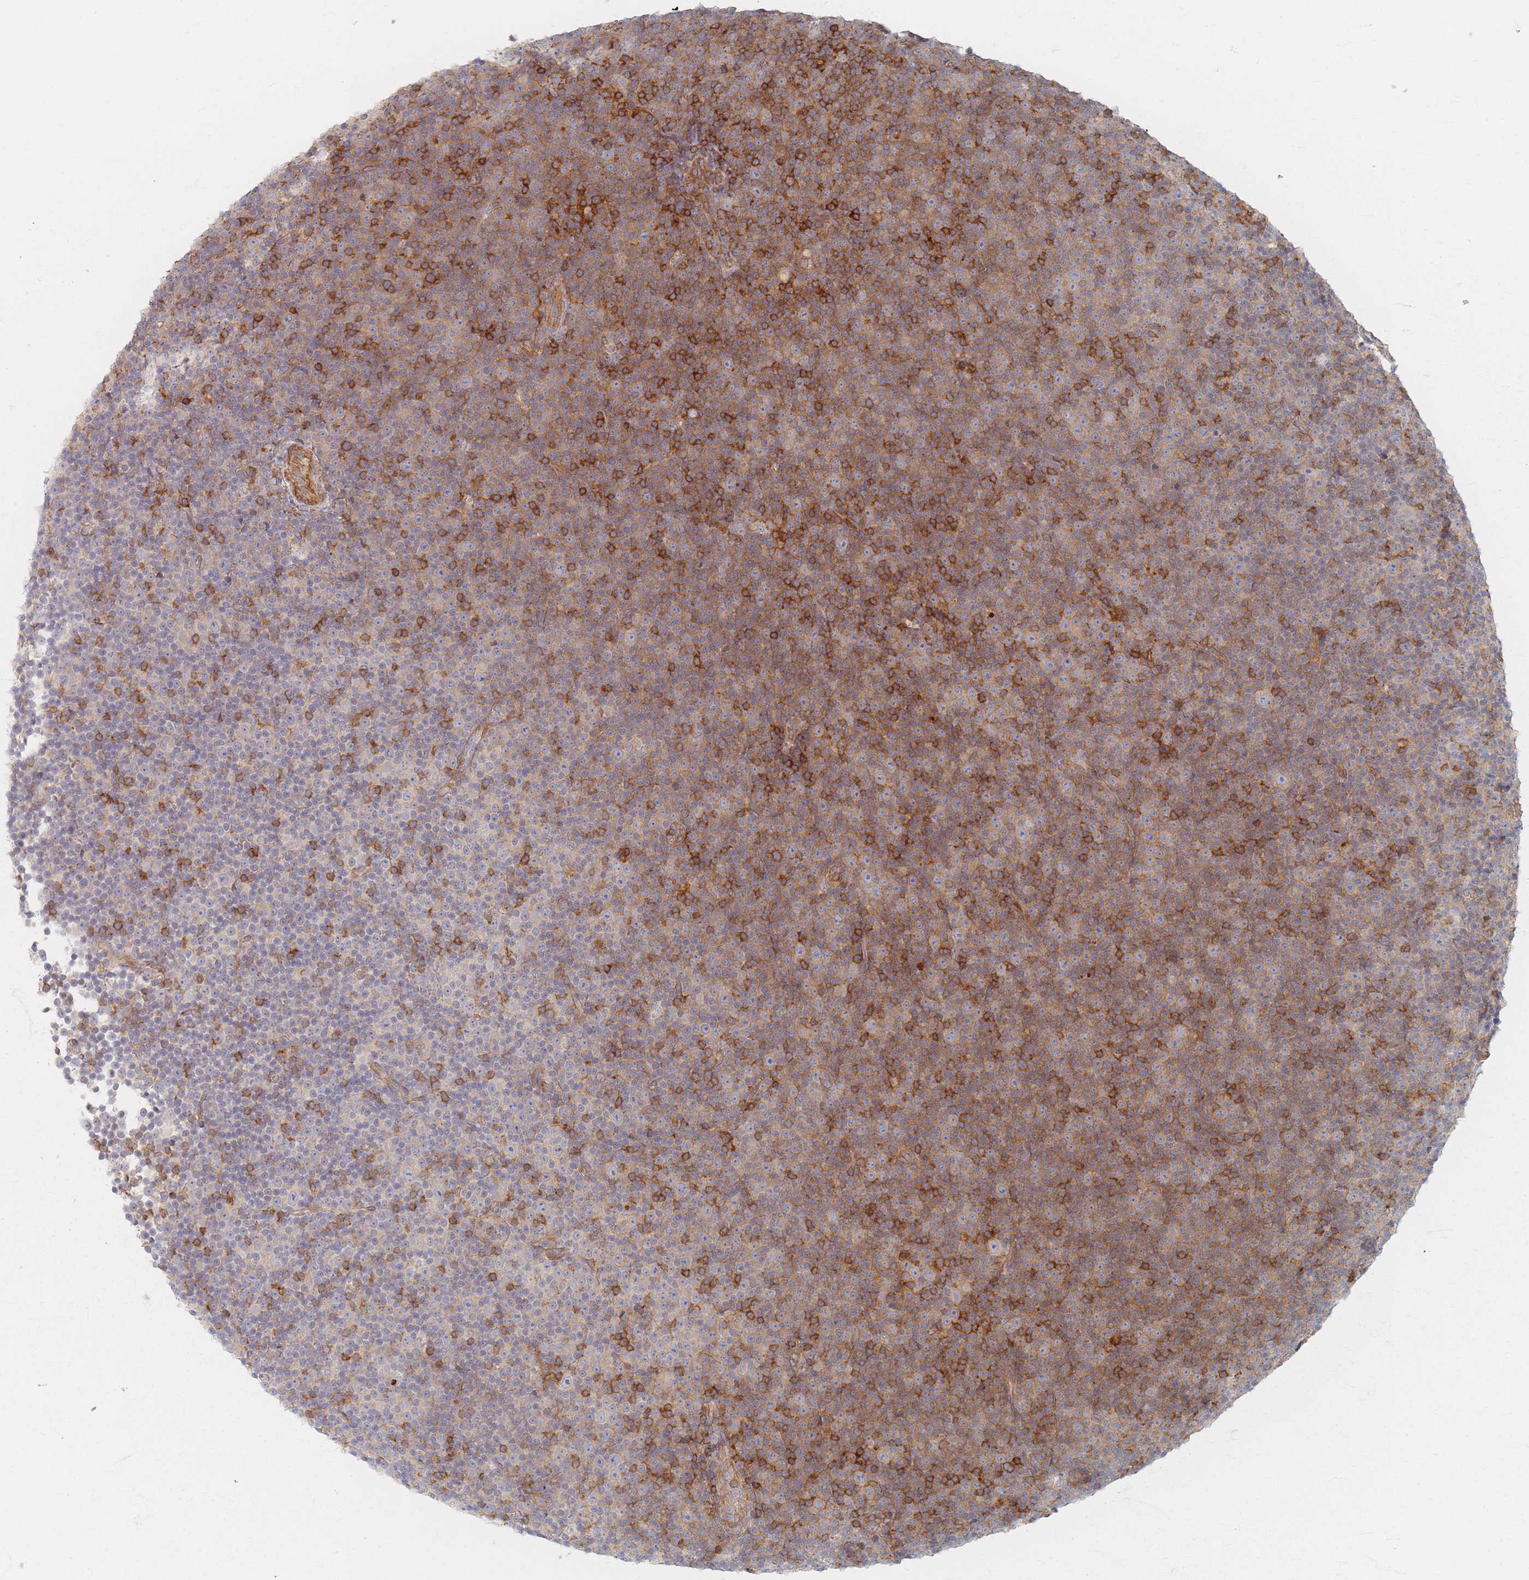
{"staining": {"intensity": "moderate", "quantity": "25%-75%", "location": "cytoplasmic/membranous"}, "tissue": "lymphoma", "cell_type": "Tumor cells", "image_type": "cancer", "snomed": [{"axis": "morphology", "description": "Malignant lymphoma, non-Hodgkin's type, Low grade"}, {"axis": "topography", "description": "Lymph node"}], "caption": "Immunohistochemical staining of human lymphoma exhibits medium levels of moderate cytoplasmic/membranous positivity in approximately 25%-75% of tumor cells.", "gene": "ZNF852", "patient": {"sex": "female", "age": 67}}